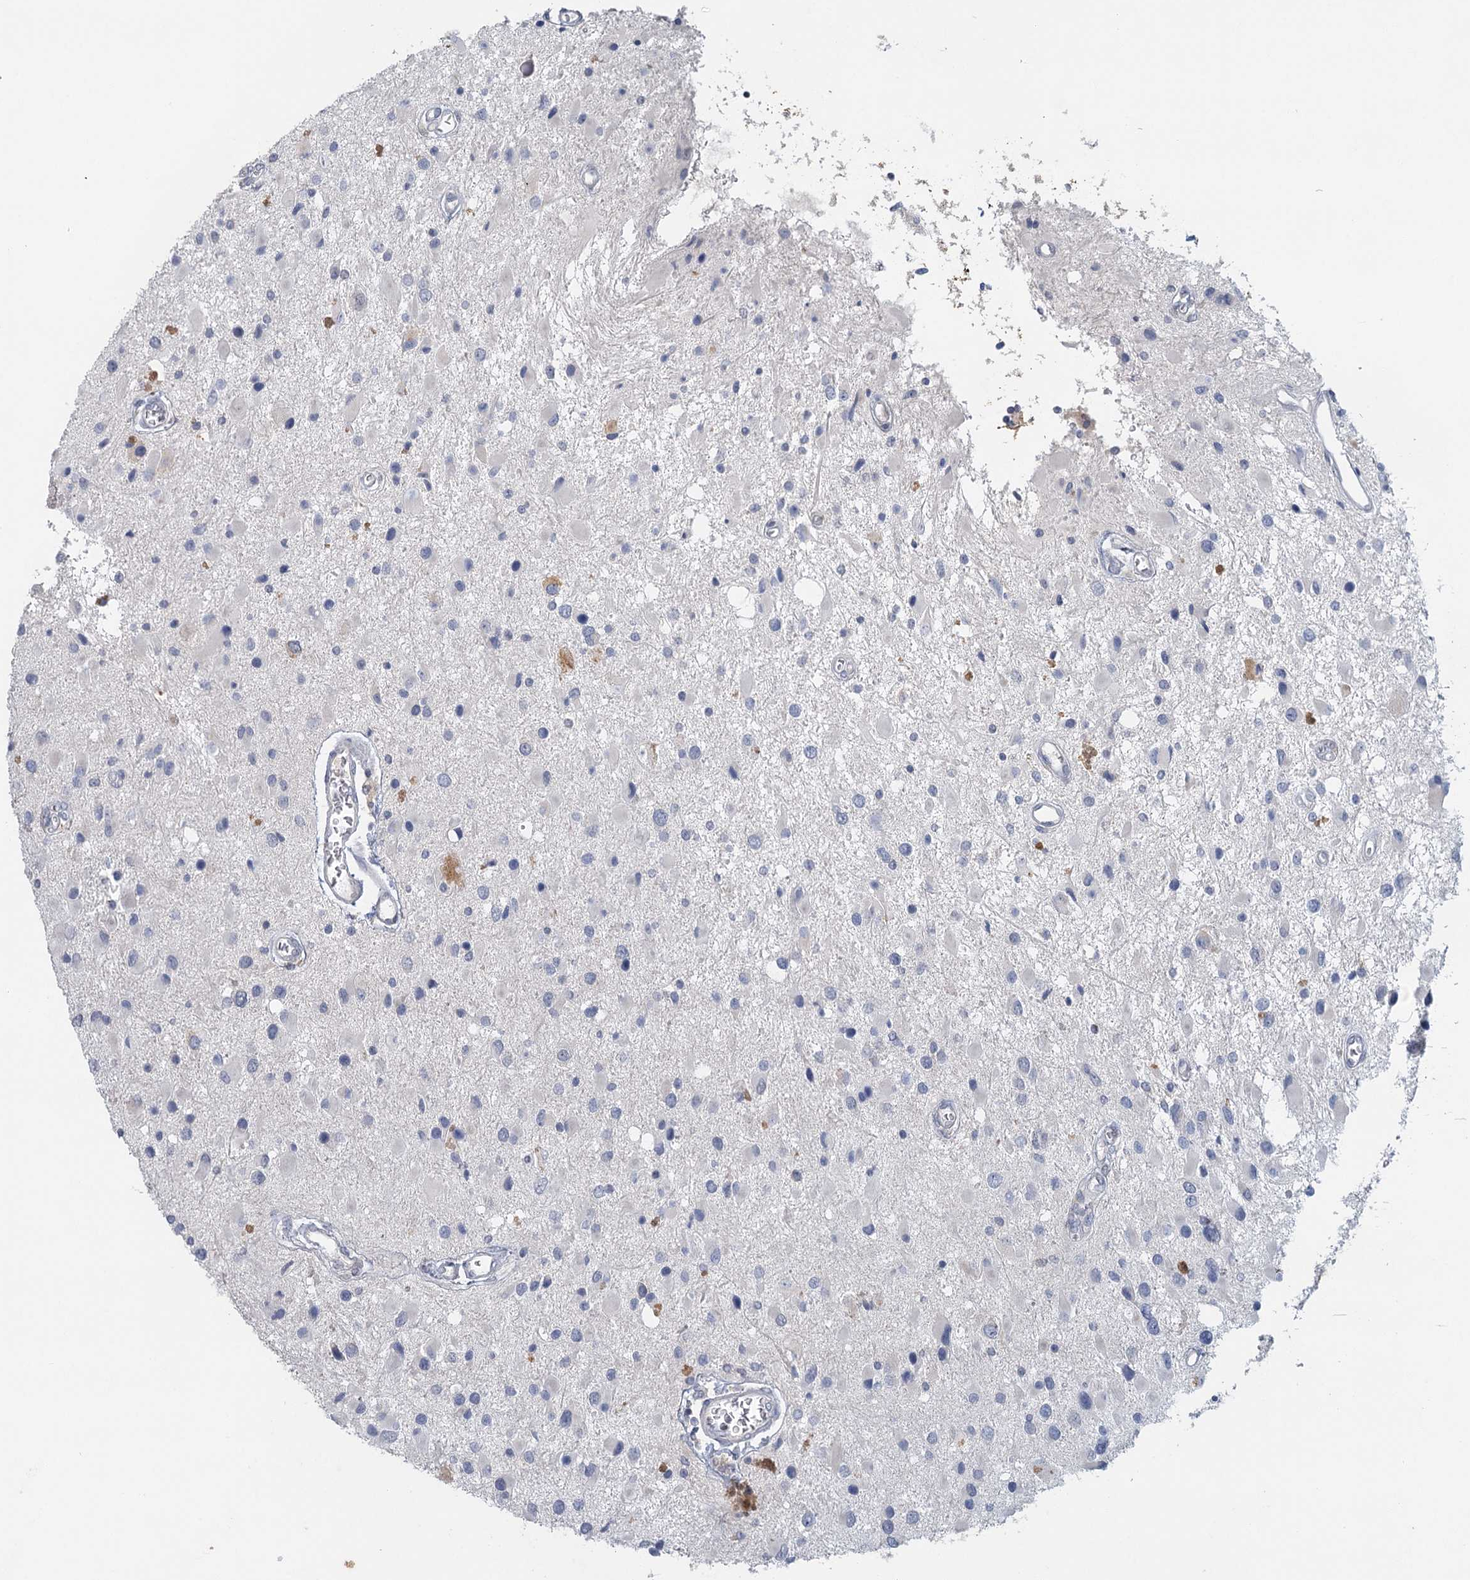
{"staining": {"intensity": "negative", "quantity": "none", "location": "none"}, "tissue": "glioma", "cell_type": "Tumor cells", "image_type": "cancer", "snomed": [{"axis": "morphology", "description": "Glioma, malignant, High grade"}, {"axis": "topography", "description": "Brain"}], "caption": "Tumor cells are negative for protein expression in human glioma. Brightfield microscopy of immunohistochemistry stained with DAB (brown) and hematoxylin (blue), captured at high magnification.", "gene": "MYO7B", "patient": {"sex": "male", "age": 53}}